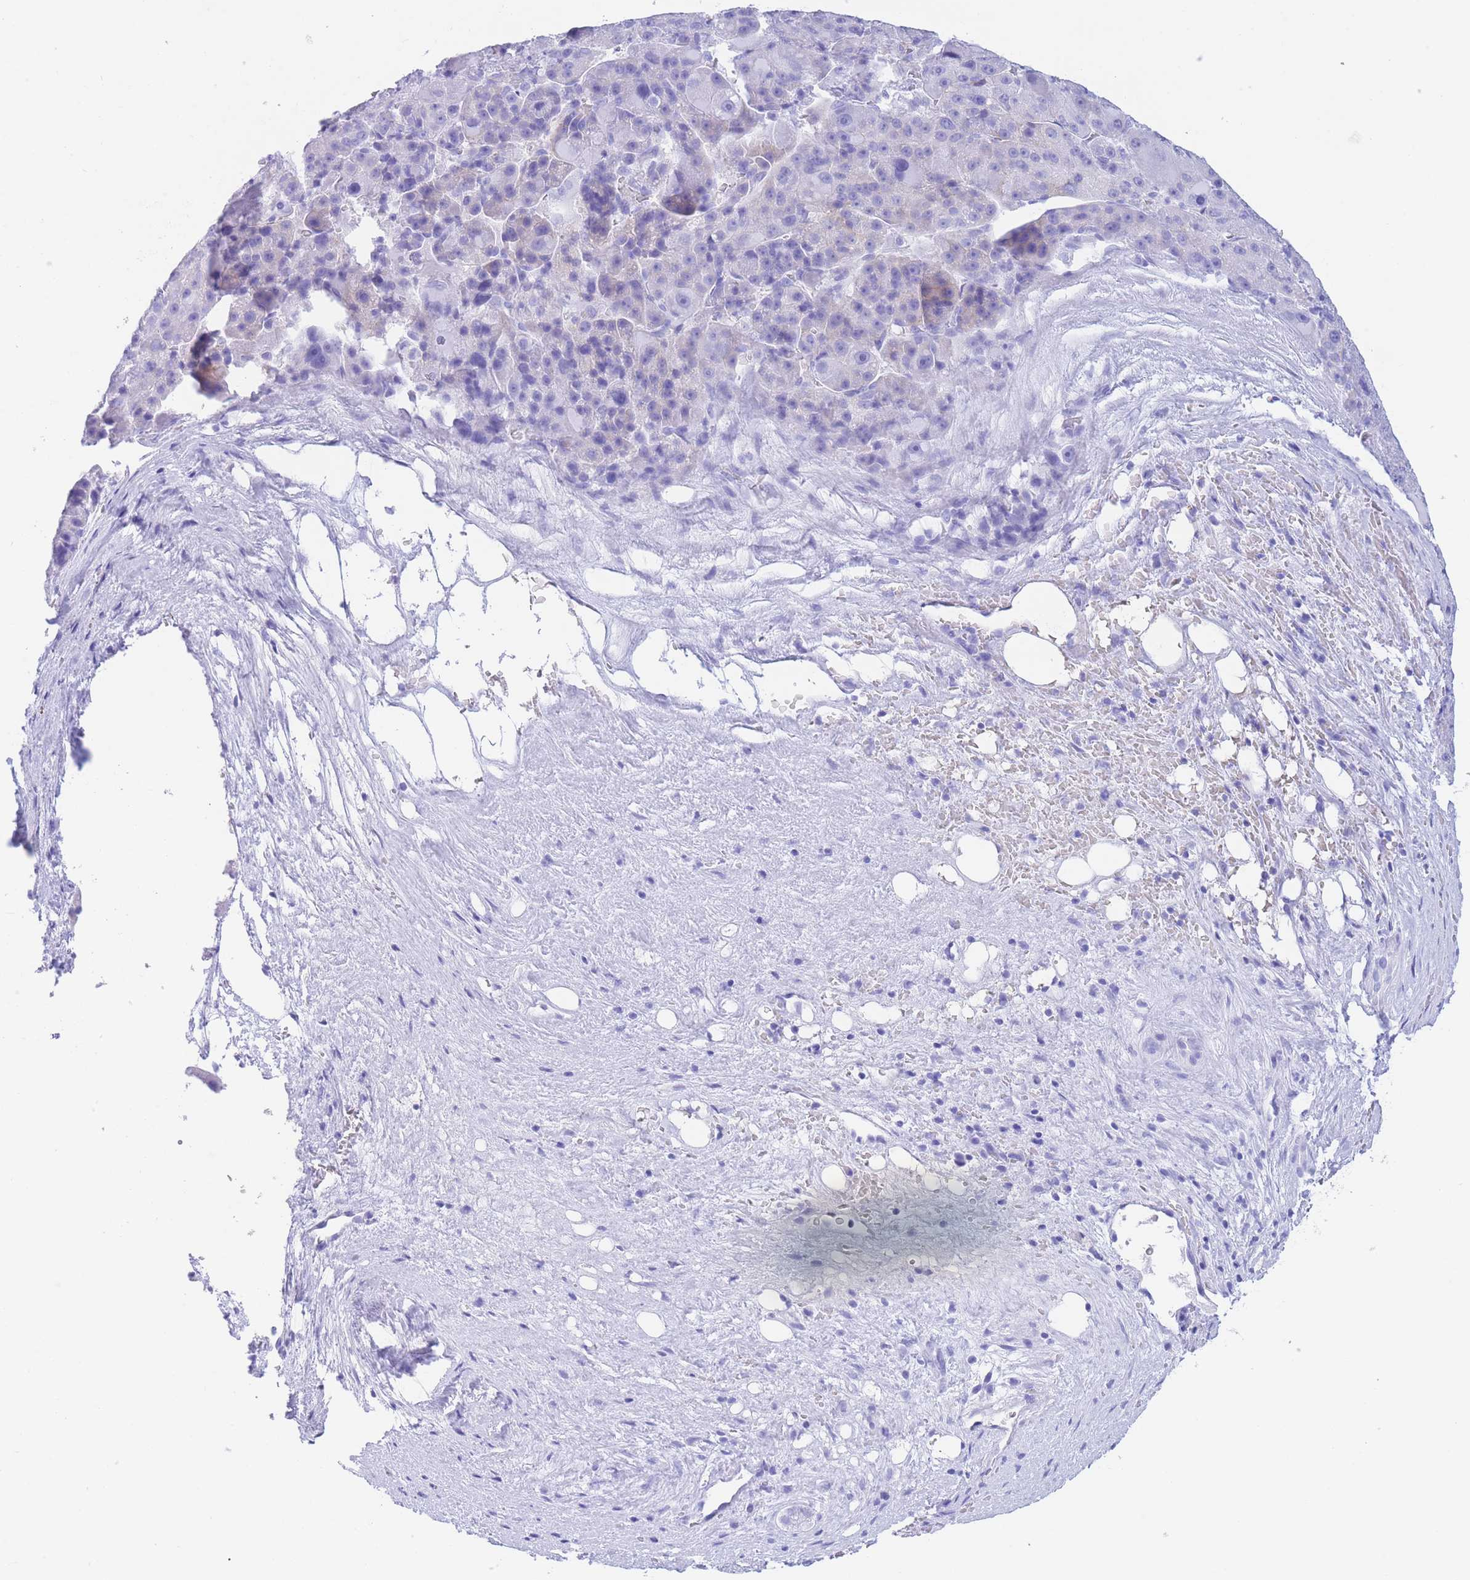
{"staining": {"intensity": "negative", "quantity": "none", "location": "none"}, "tissue": "liver cancer", "cell_type": "Tumor cells", "image_type": "cancer", "snomed": [{"axis": "morphology", "description": "Carcinoma, Hepatocellular, NOS"}, {"axis": "topography", "description": "Liver"}], "caption": "Tumor cells are negative for brown protein staining in liver cancer (hepatocellular carcinoma).", "gene": "SLCO1B3", "patient": {"sex": "male", "age": 76}}